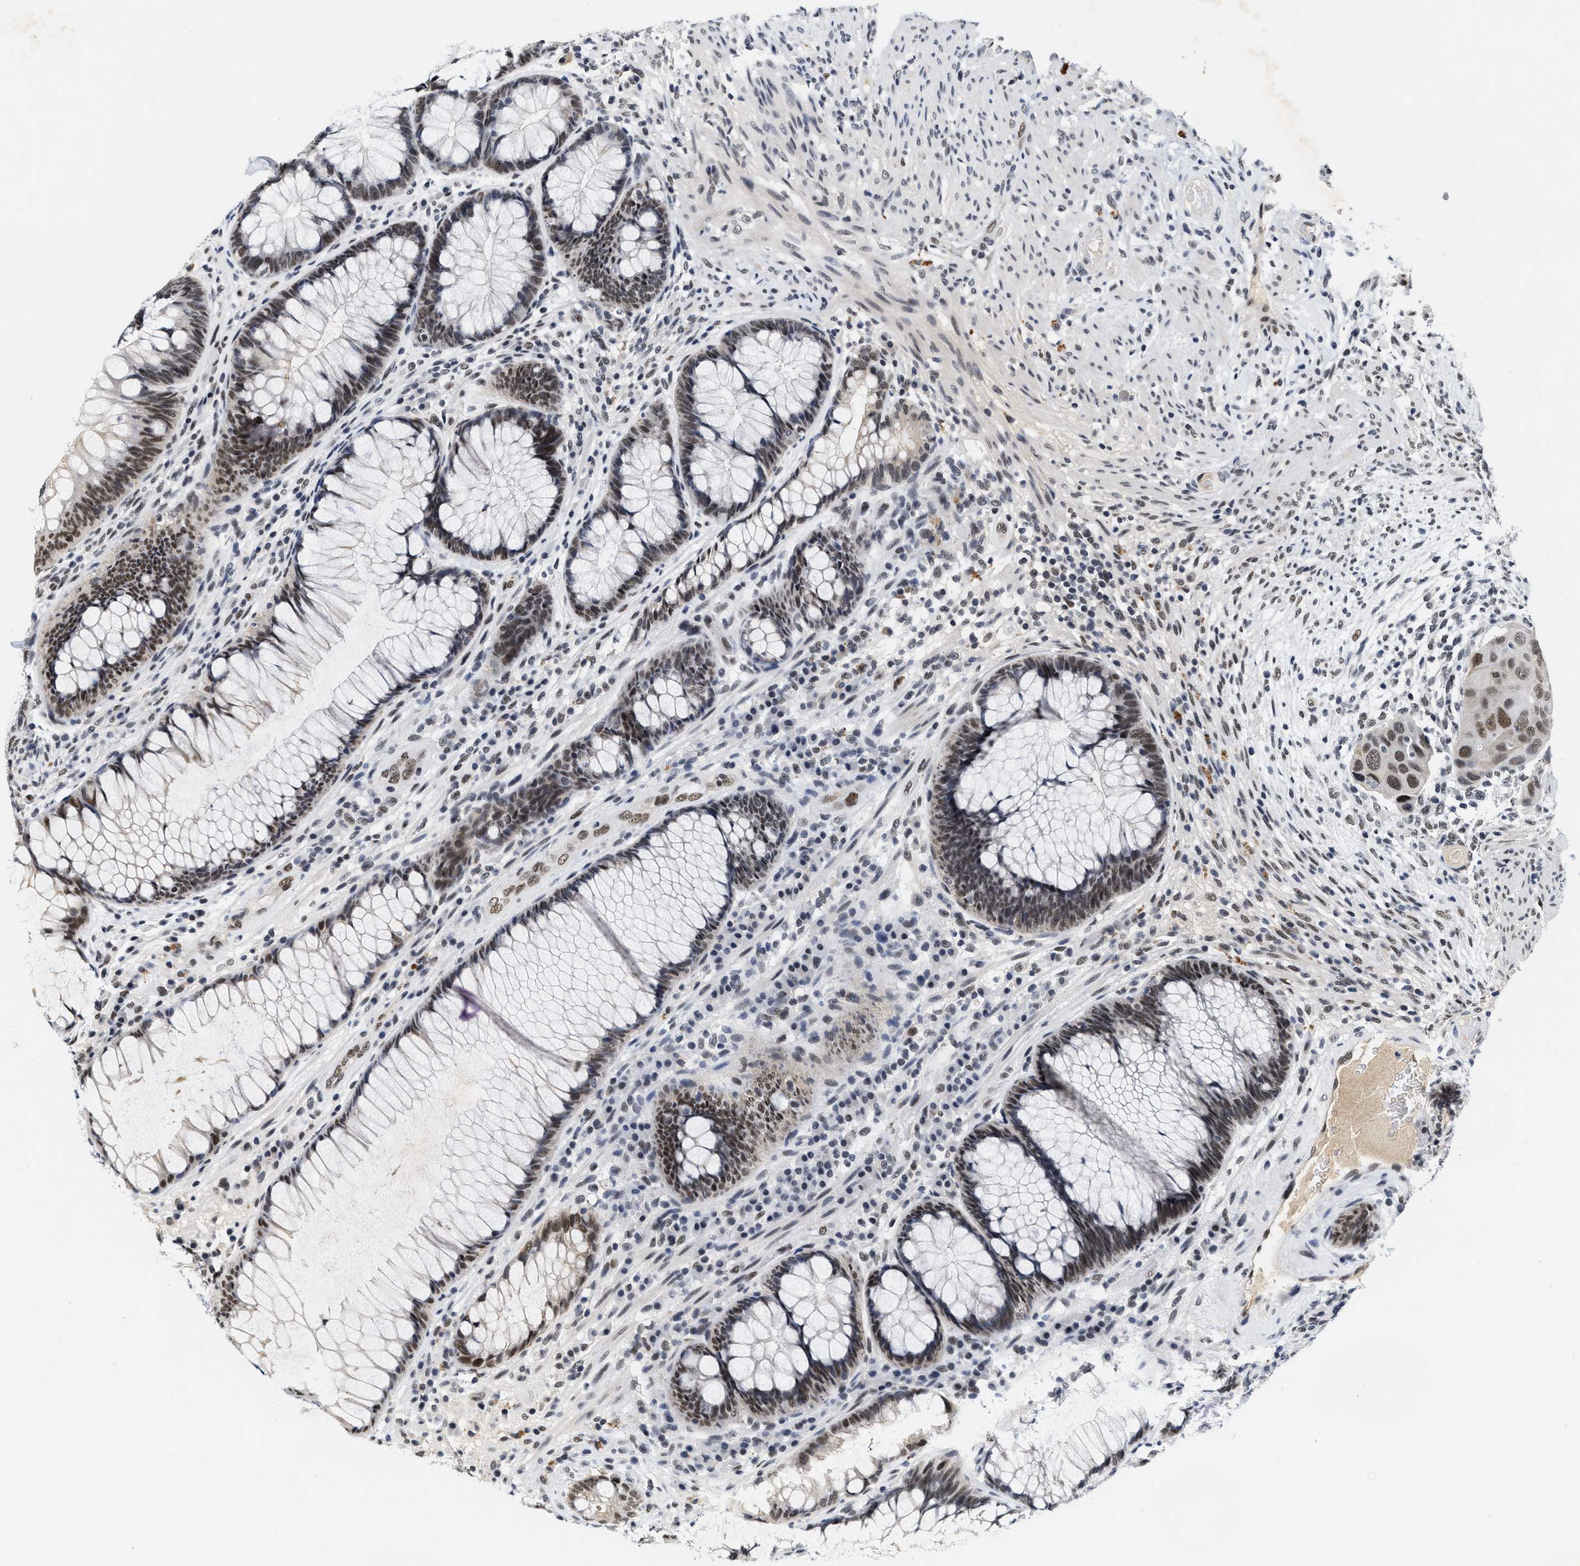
{"staining": {"intensity": "moderate", "quantity": ">75%", "location": "nuclear"}, "tissue": "rectum", "cell_type": "Glandular cells", "image_type": "normal", "snomed": [{"axis": "morphology", "description": "Normal tissue, NOS"}, {"axis": "topography", "description": "Rectum"}], "caption": "Protein analysis of normal rectum exhibits moderate nuclear expression in about >75% of glandular cells.", "gene": "INIP", "patient": {"sex": "male", "age": 51}}